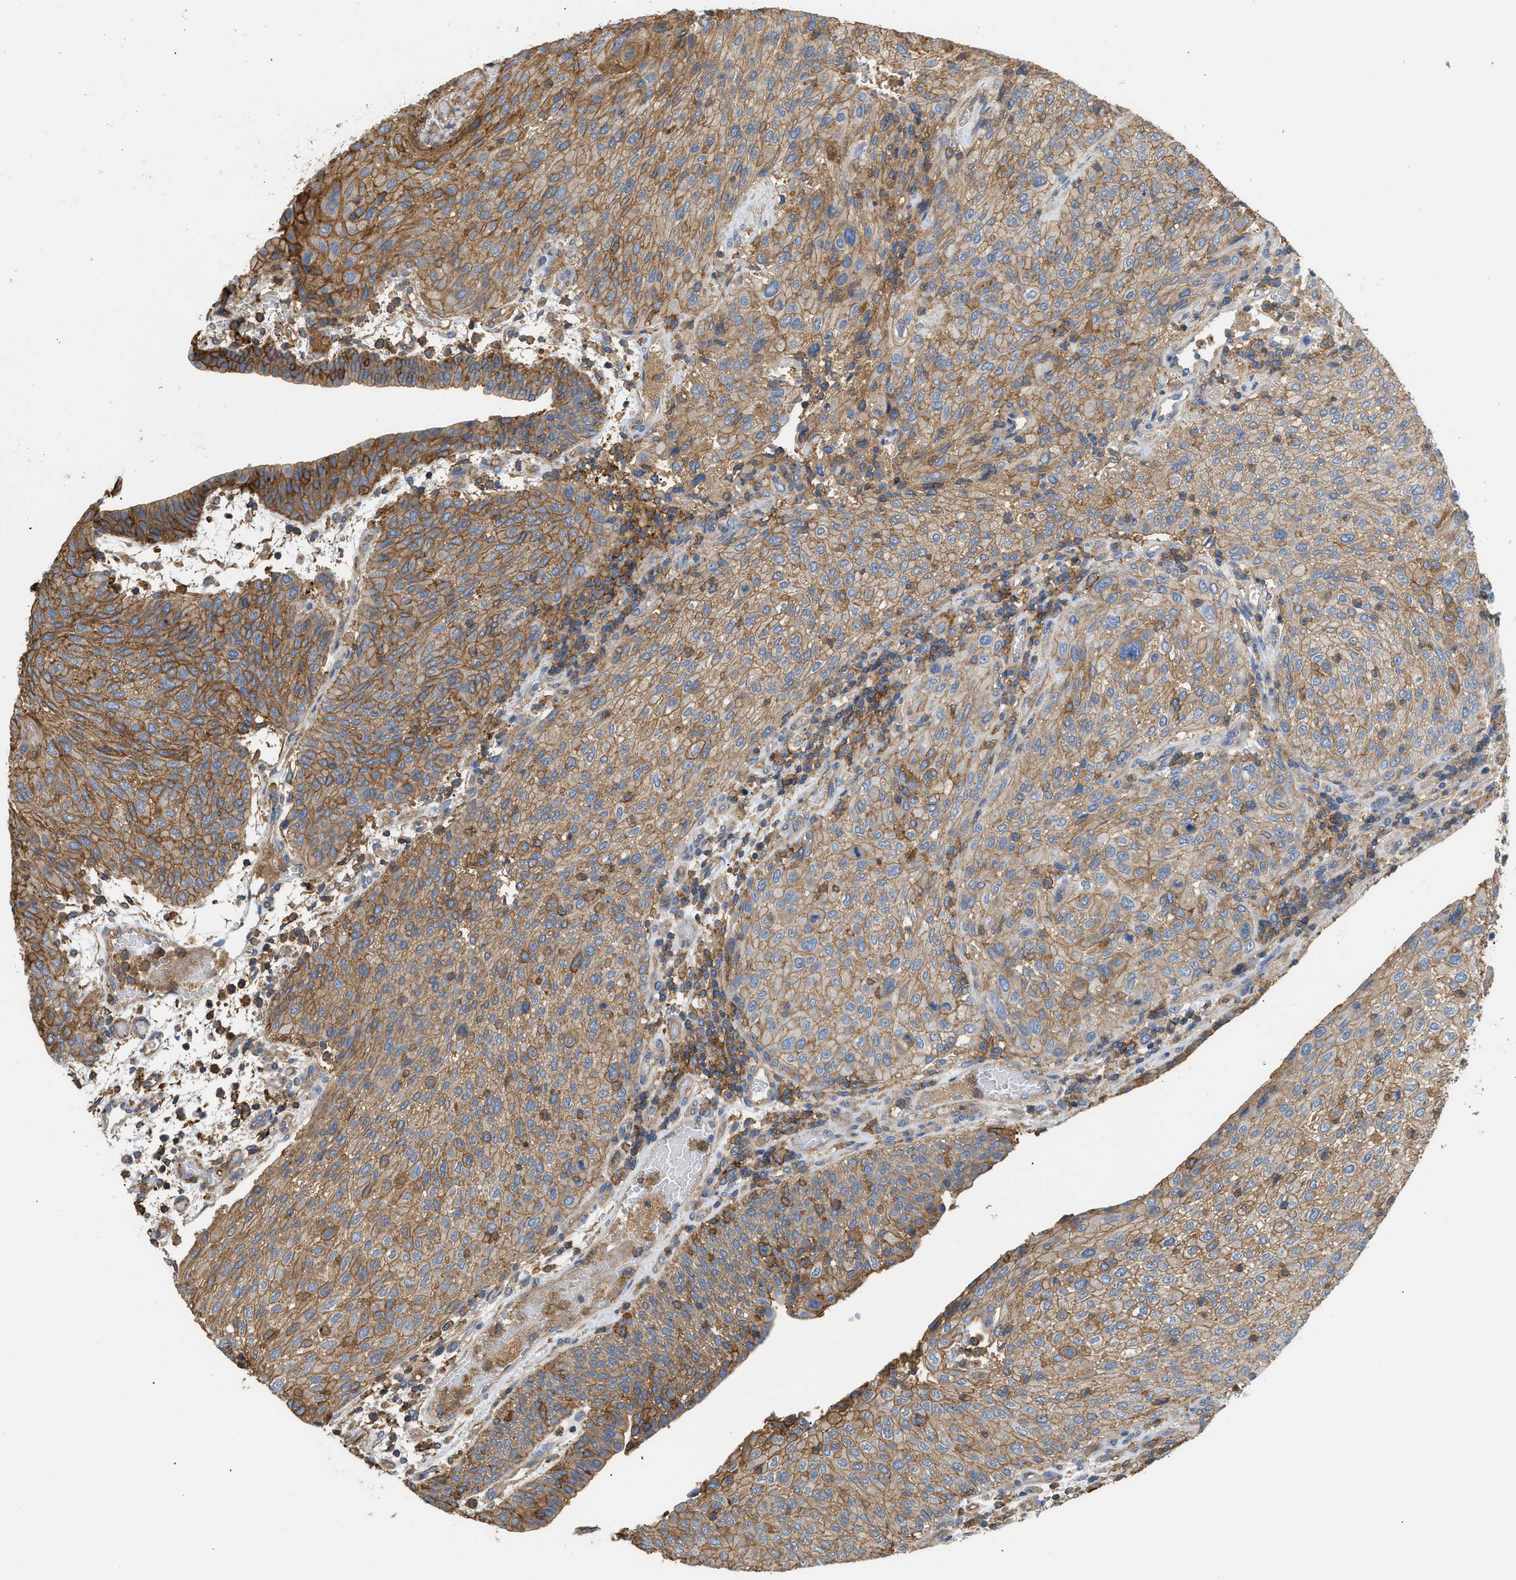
{"staining": {"intensity": "moderate", "quantity": ">75%", "location": "cytoplasmic/membranous"}, "tissue": "urothelial cancer", "cell_type": "Tumor cells", "image_type": "cancer", "snomed": [{"axis": "morphology", "description": "Urothelial carcinoma, Low grade"}, {"axis": "morphology", "description": "Urothelial carcinoma, High grade"}, {"axis": "topography", "description": "Urinary bladder"}], "caption": "DAB immunohistochemical staining of human urothelial cancer displays moderate cytoplasmic/membranous protein expression in approximately >75% of tumor cells.", "gene": "GNB4", "patient": {"sex": "male", "age": 35}}